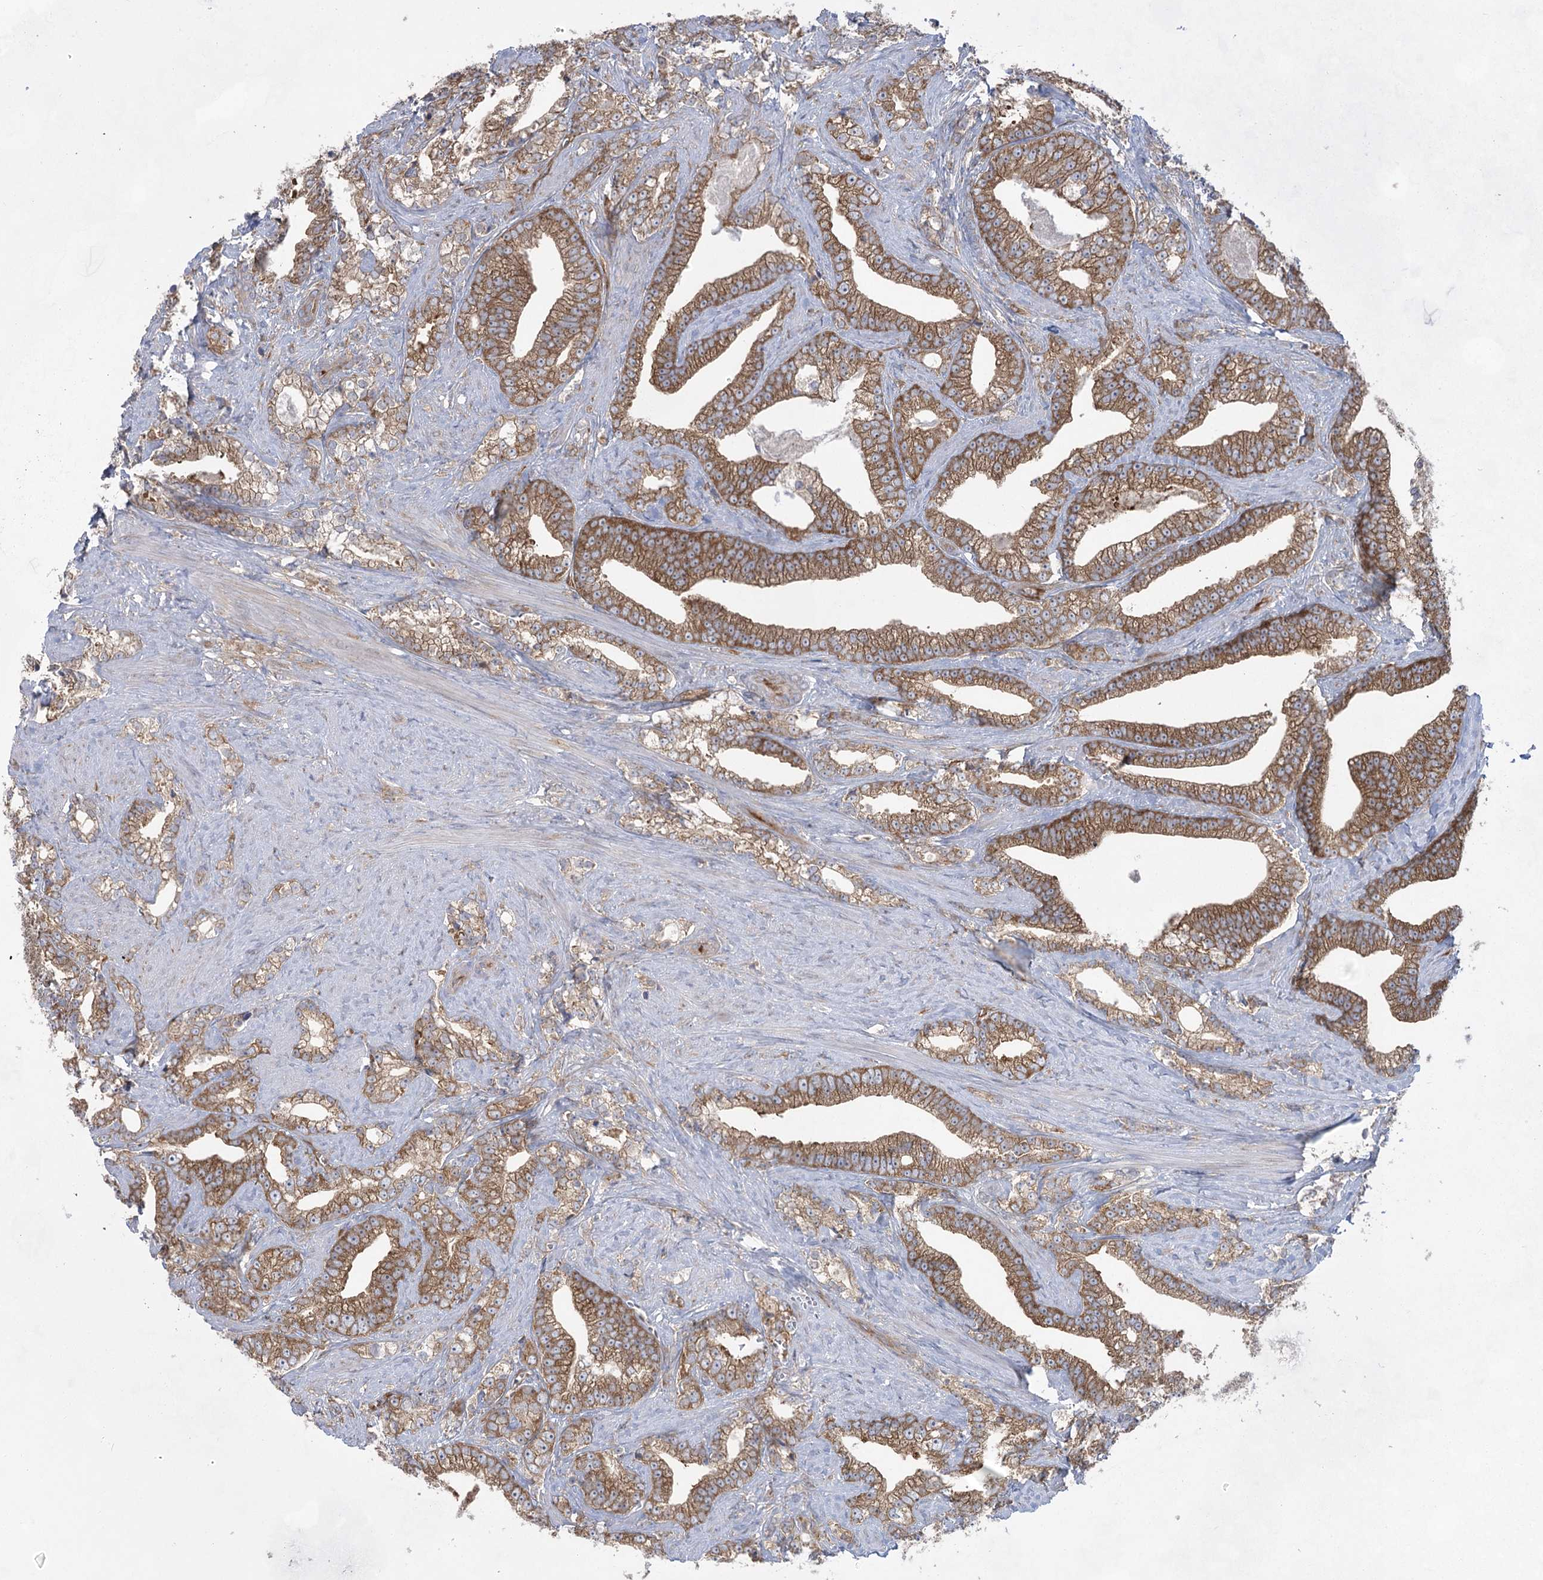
{"staining": {"intensity": "moderate", "quantity": ">75%", "location": "cytoplasmic/membranous"}, "tissue": "prostate cancer", "cell_type": "Tumor cells", "image_type": "cancer", "snomed": [{"axis": "morphology", "description": "Adenocarcinoma, High grade"}, {"axis": "topography", "description": "Prostate and seminal vesicle, NOS"}], "caption": "Immunohistochemical staining of prostate adenocarcinoma (high-grade) shows medium levels of moderate cytoplasmic/membranous expression in approximately >75% of tumor cells. The staining is performed using DAB brown chromogen to label protein expression. The nuclei are counter-stained blue using hematoxylin.", "gene": "EIF3A", "patient": {"sex": "male", "age": 67}}